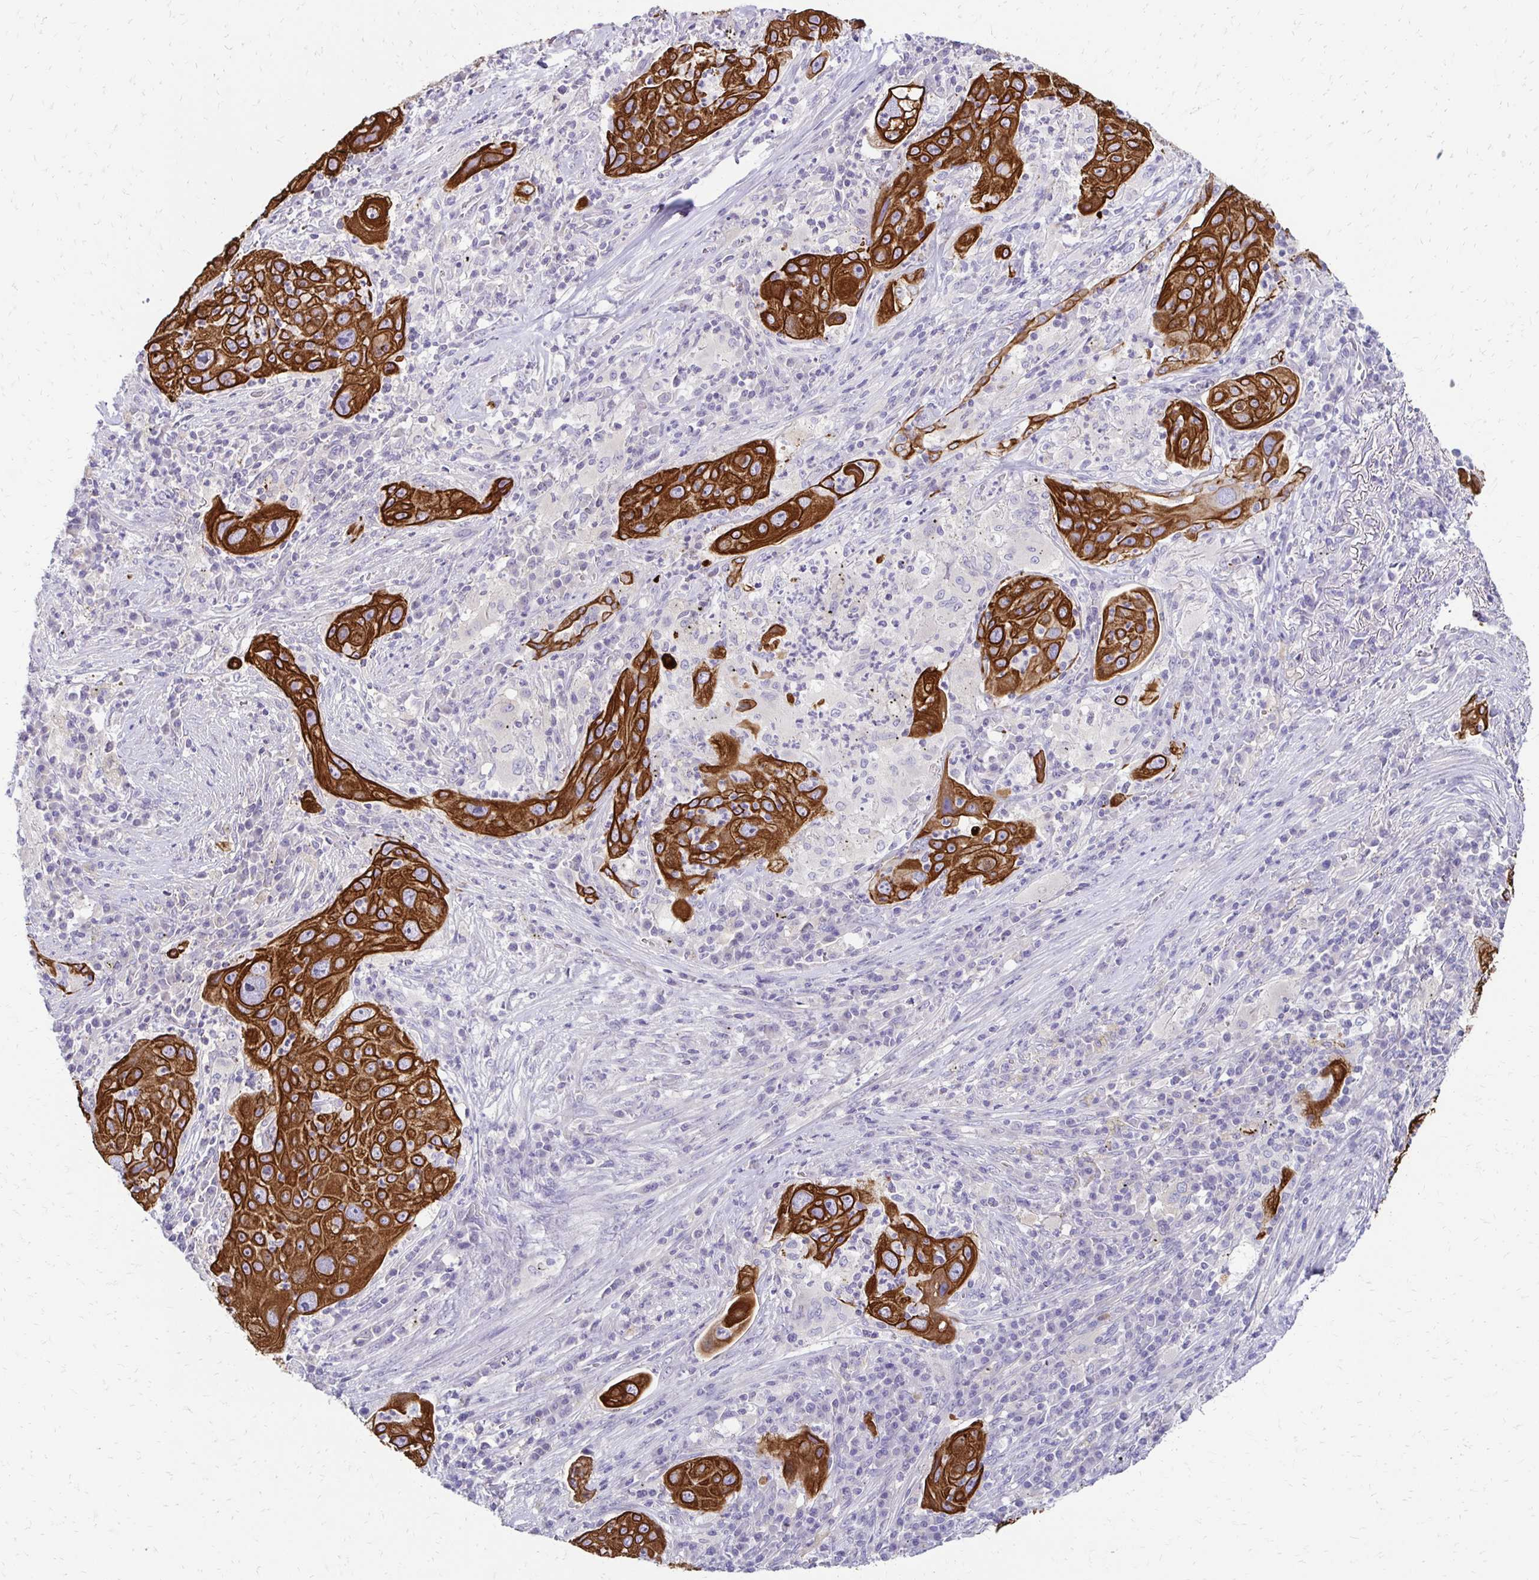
{"staining": {"intensity": "strong", "quantity": ">75%", "location": "cytoplasmic/membranous"}, "tissue": "lung cancer", "cell_type": "Tumor cells", "image_type": "cancer", "snomed": [{"axis": "morphology", "description": "Squamous cell carcinoma, NOS"}, {"axis": "topography", "description": "Lung"}], "caption": "The image demonstrates immunohistochemical staining of lung squamous cell carcinoma. There is strong cytoplasmic/membranous positivity is identified in approximately >75% of tumor cells.", "gene": "C1QTNF2", "patient": {"sex": "female", "age": 59}}